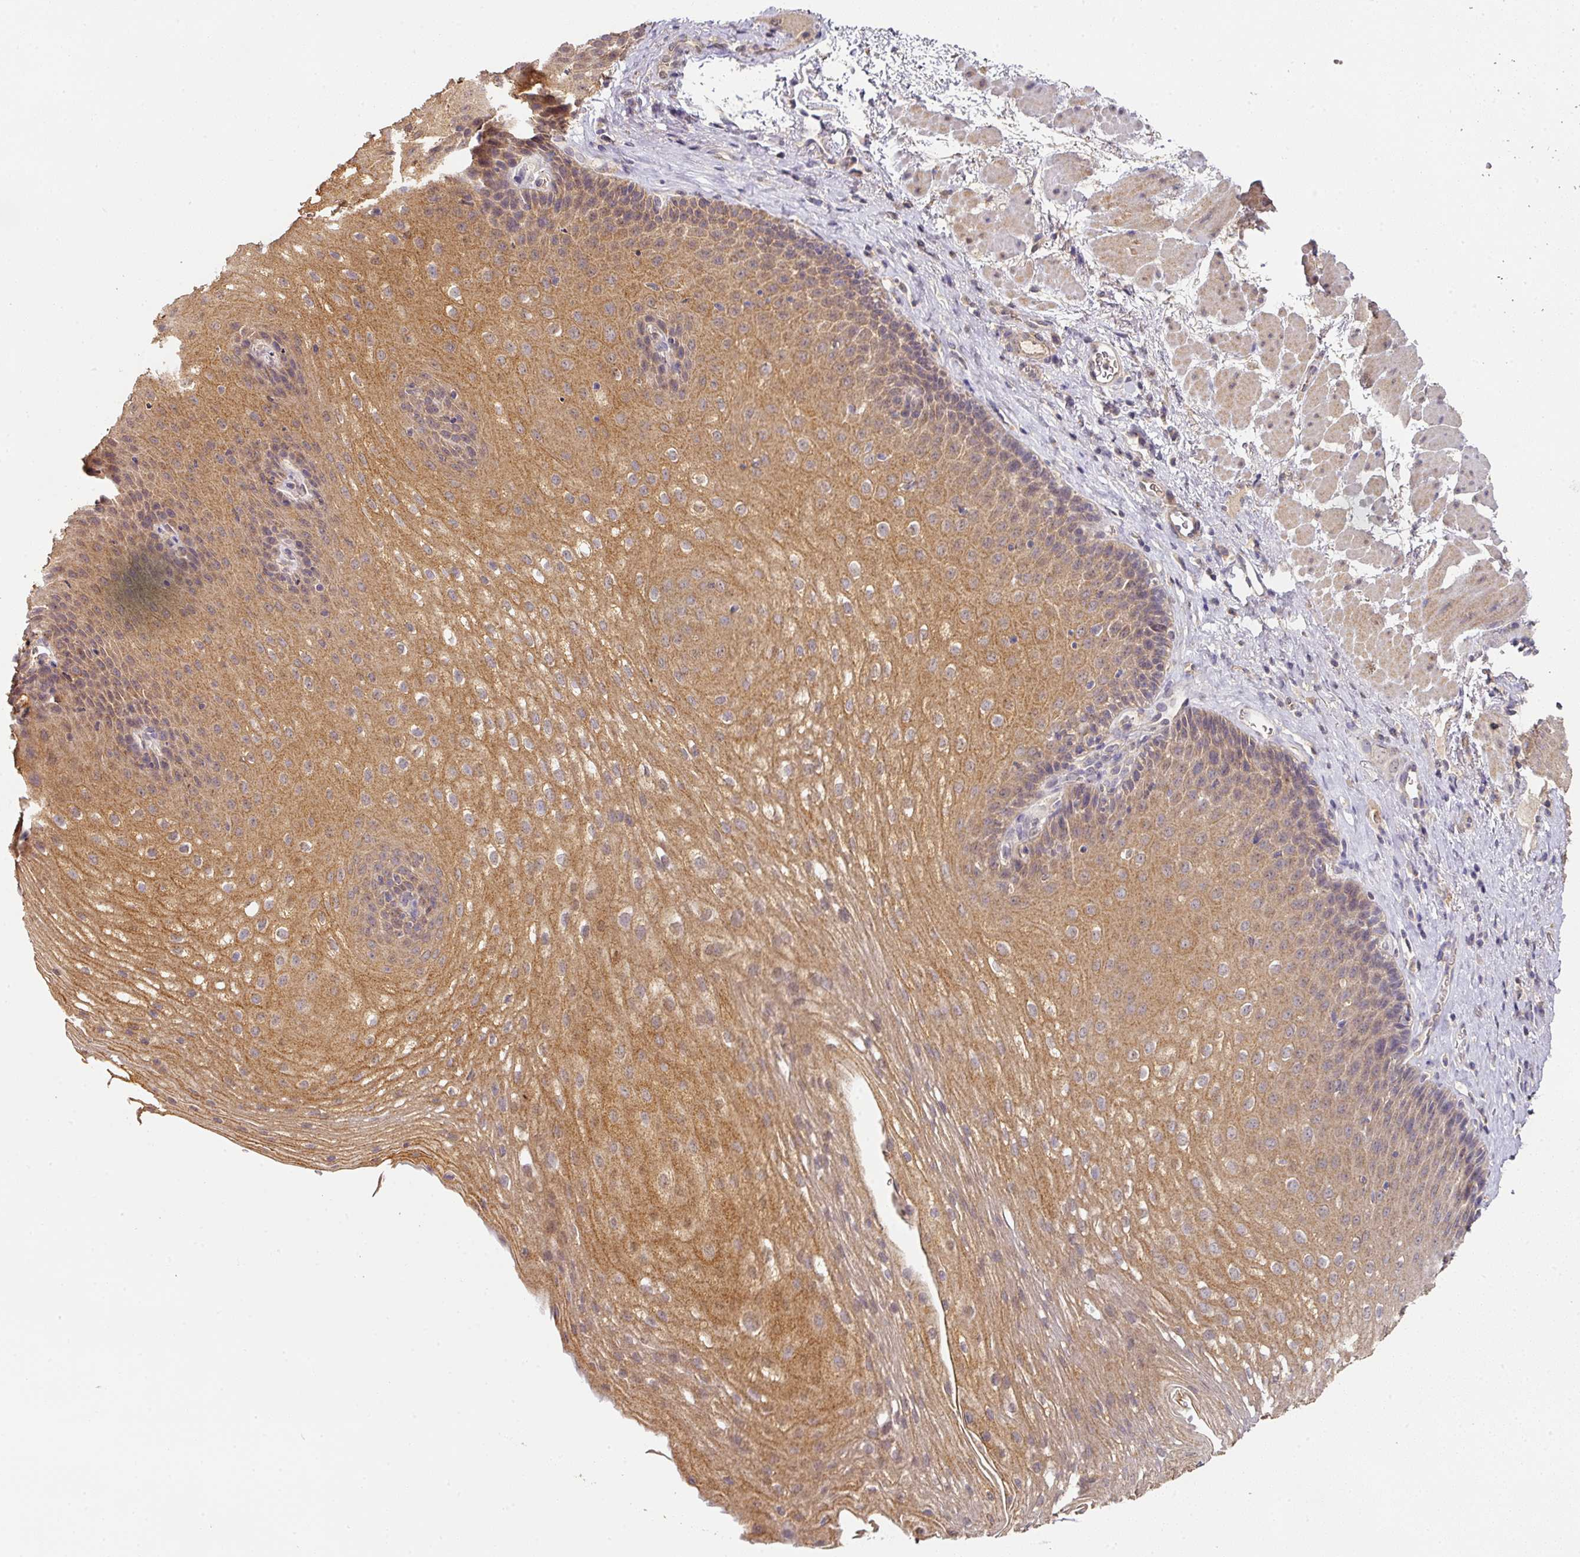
{"staining": {"intensity": "moderate", "quantity": ">75%", "location": "cytoplasmic/membranous"}, "tissue": "esophagus", "cell_type": "Squamous epithelial cells", "image_type": "normal", "snomed": [{"axis": "morphology", "description": "Normal tissue, NOS"}, {"axis": "topography", "description": "Esophagus"}], "caption": "Immunohistochemistry image of normal human esophagus stained for a protein (brown), which shows medium levels of moderate cytoplasmic/membranous expression in approximately >75% of squamous epithelial cells.", "gene": "EXTL3", "patient": {"sex": "female", "age": 66}}